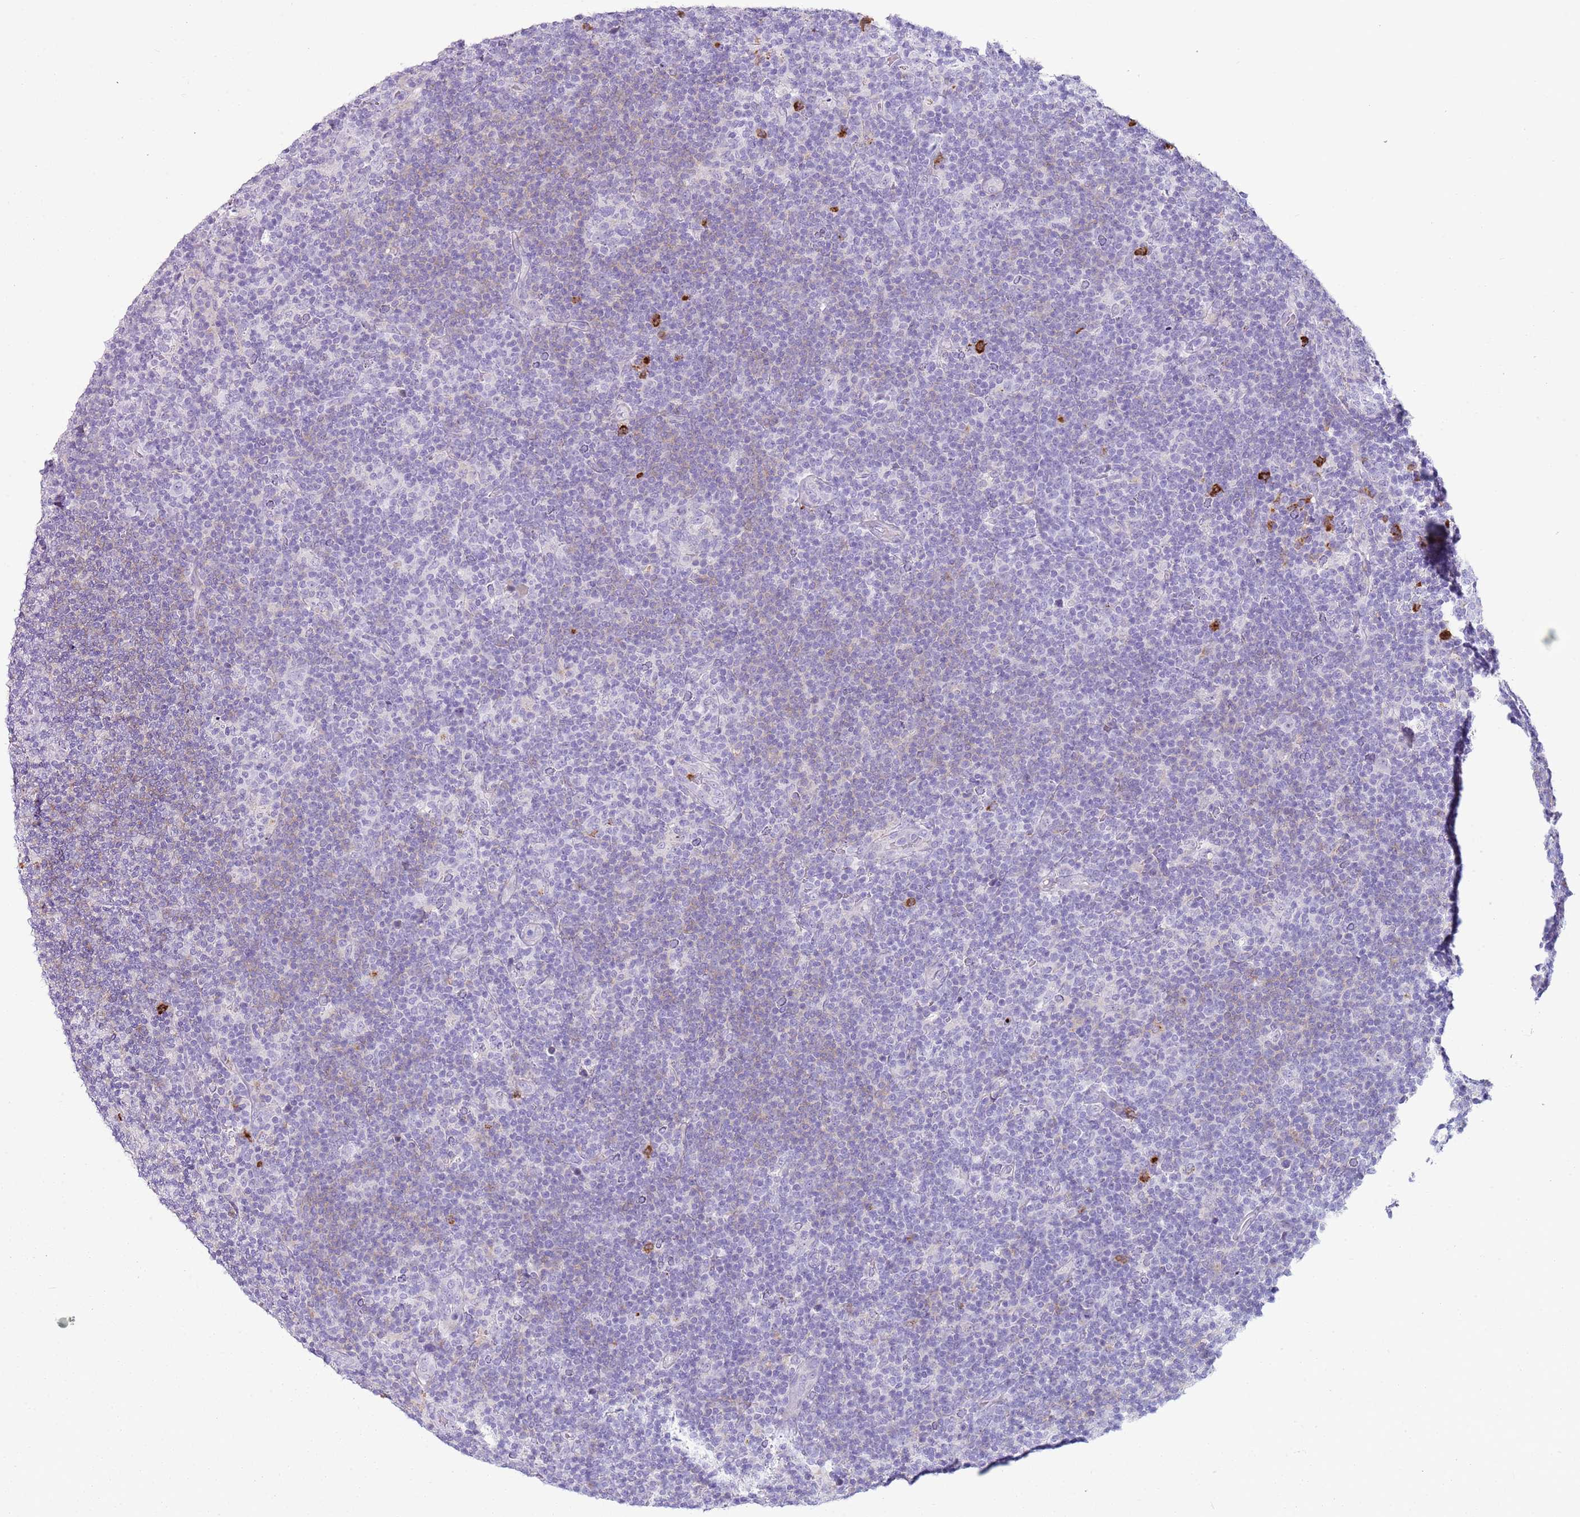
{"staining": {"intensity": "negative", "quantity": "none", "location": "none"}, "tissue": "lymphoma", "cell_type": "Tumor cells", "image_type": "cancer", "snomed": [{"axis": "morphology", "description": "Hodgkin's disease, NOS"}, {"axis": "topography", "description": "Lymph node"}], "caption": "A photomicrograph of Hodgkin's disease stained for a protein shows no brown staining in tumor cells.", "gene": "CD177", "patient": {"sex": "female", "age": 57}}